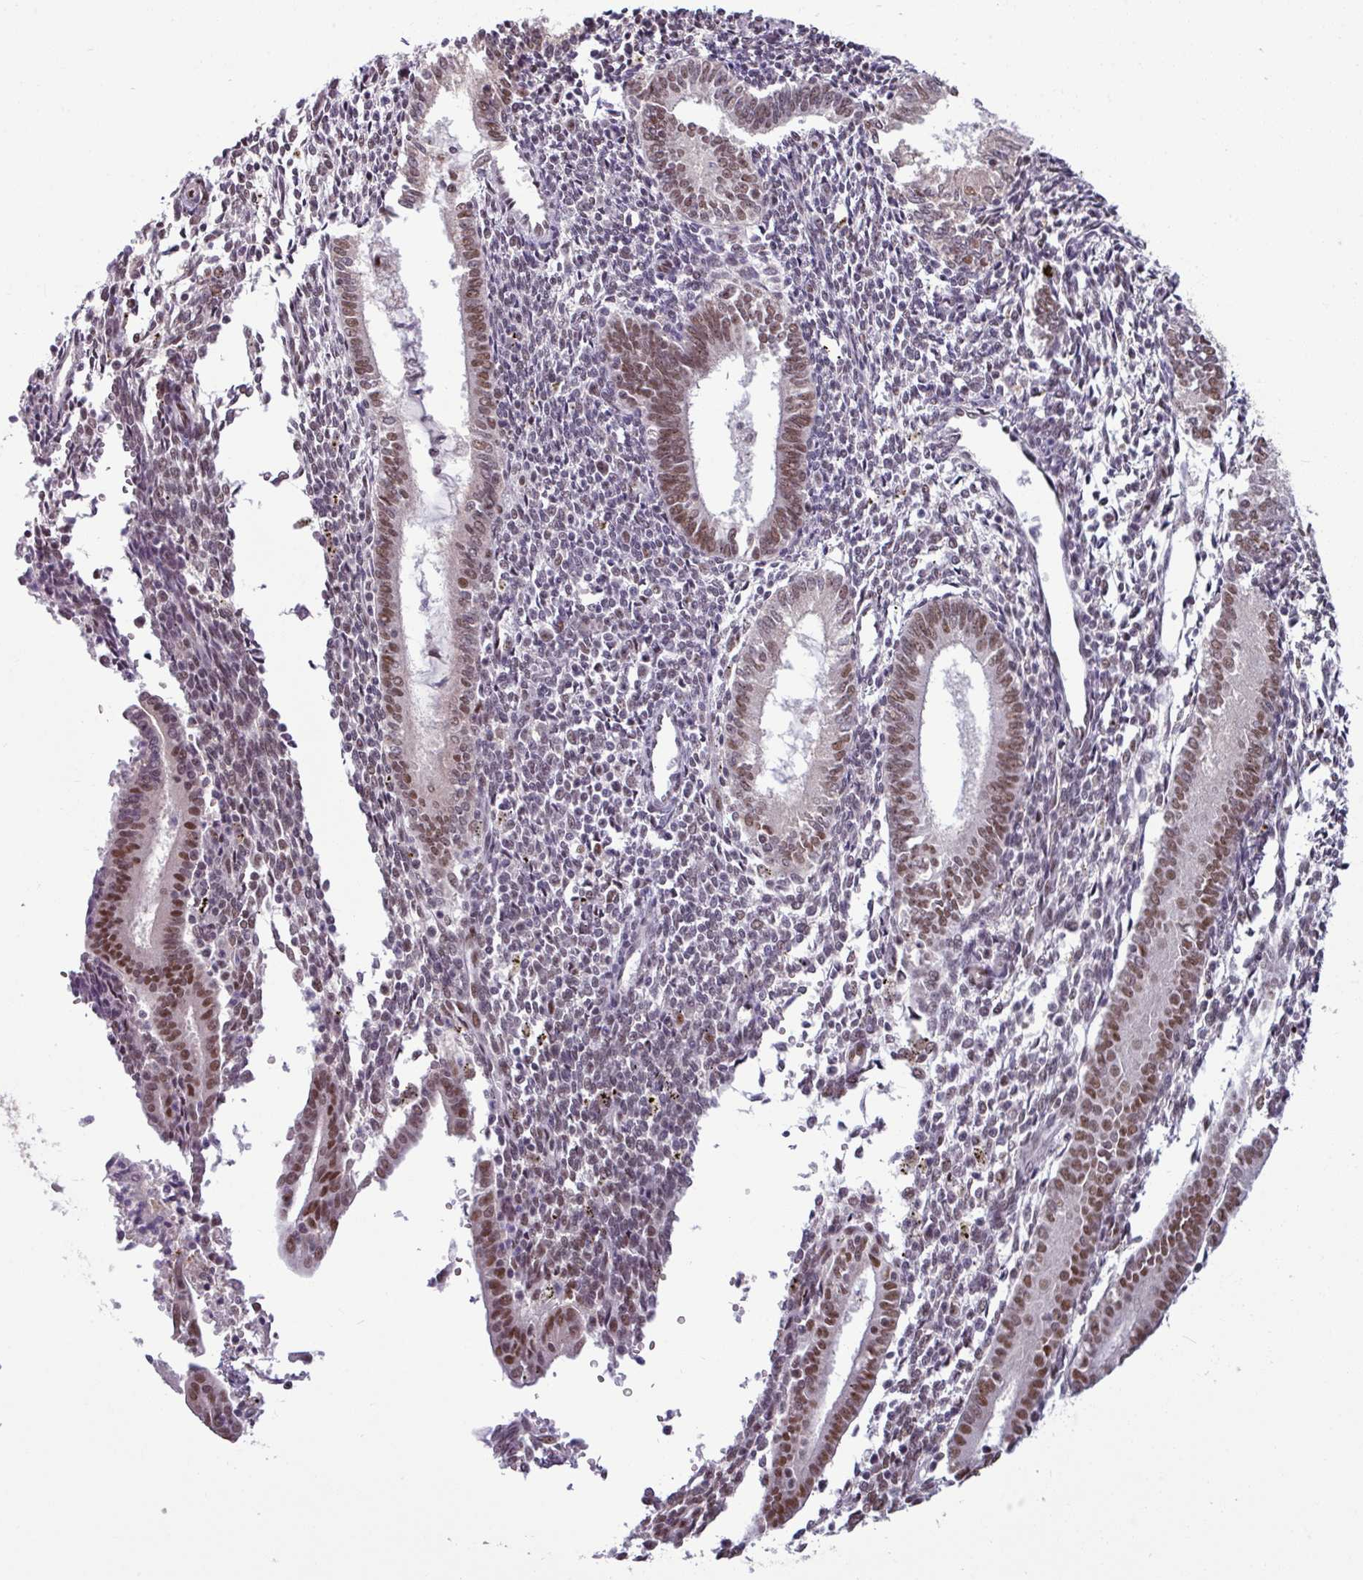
{"staining": {"intensity": "moderate", "quantity": ">75%", "location": "nuclear"}, "tissue": "endometrium", "cell_type": "Cells in endometrial stroma", "image_type": "normal", "snomed": [{"axis": "morphology", "description": "Normal tissue, NOS"}, {"axis": "topography", "description": "Endometrium"}], "caption": "Moderate nuclear protein staining is present in approximately >75% of cells in endometrial stroma in endometrium. The protein is stained brown, and the nuclei are stained in blue (DAB (3,3'-diaminobenzidine) IHC with brightfield microscopy, high magnification).", "gene": "TDG", "patient": {"sex": "female", "age": 41}}